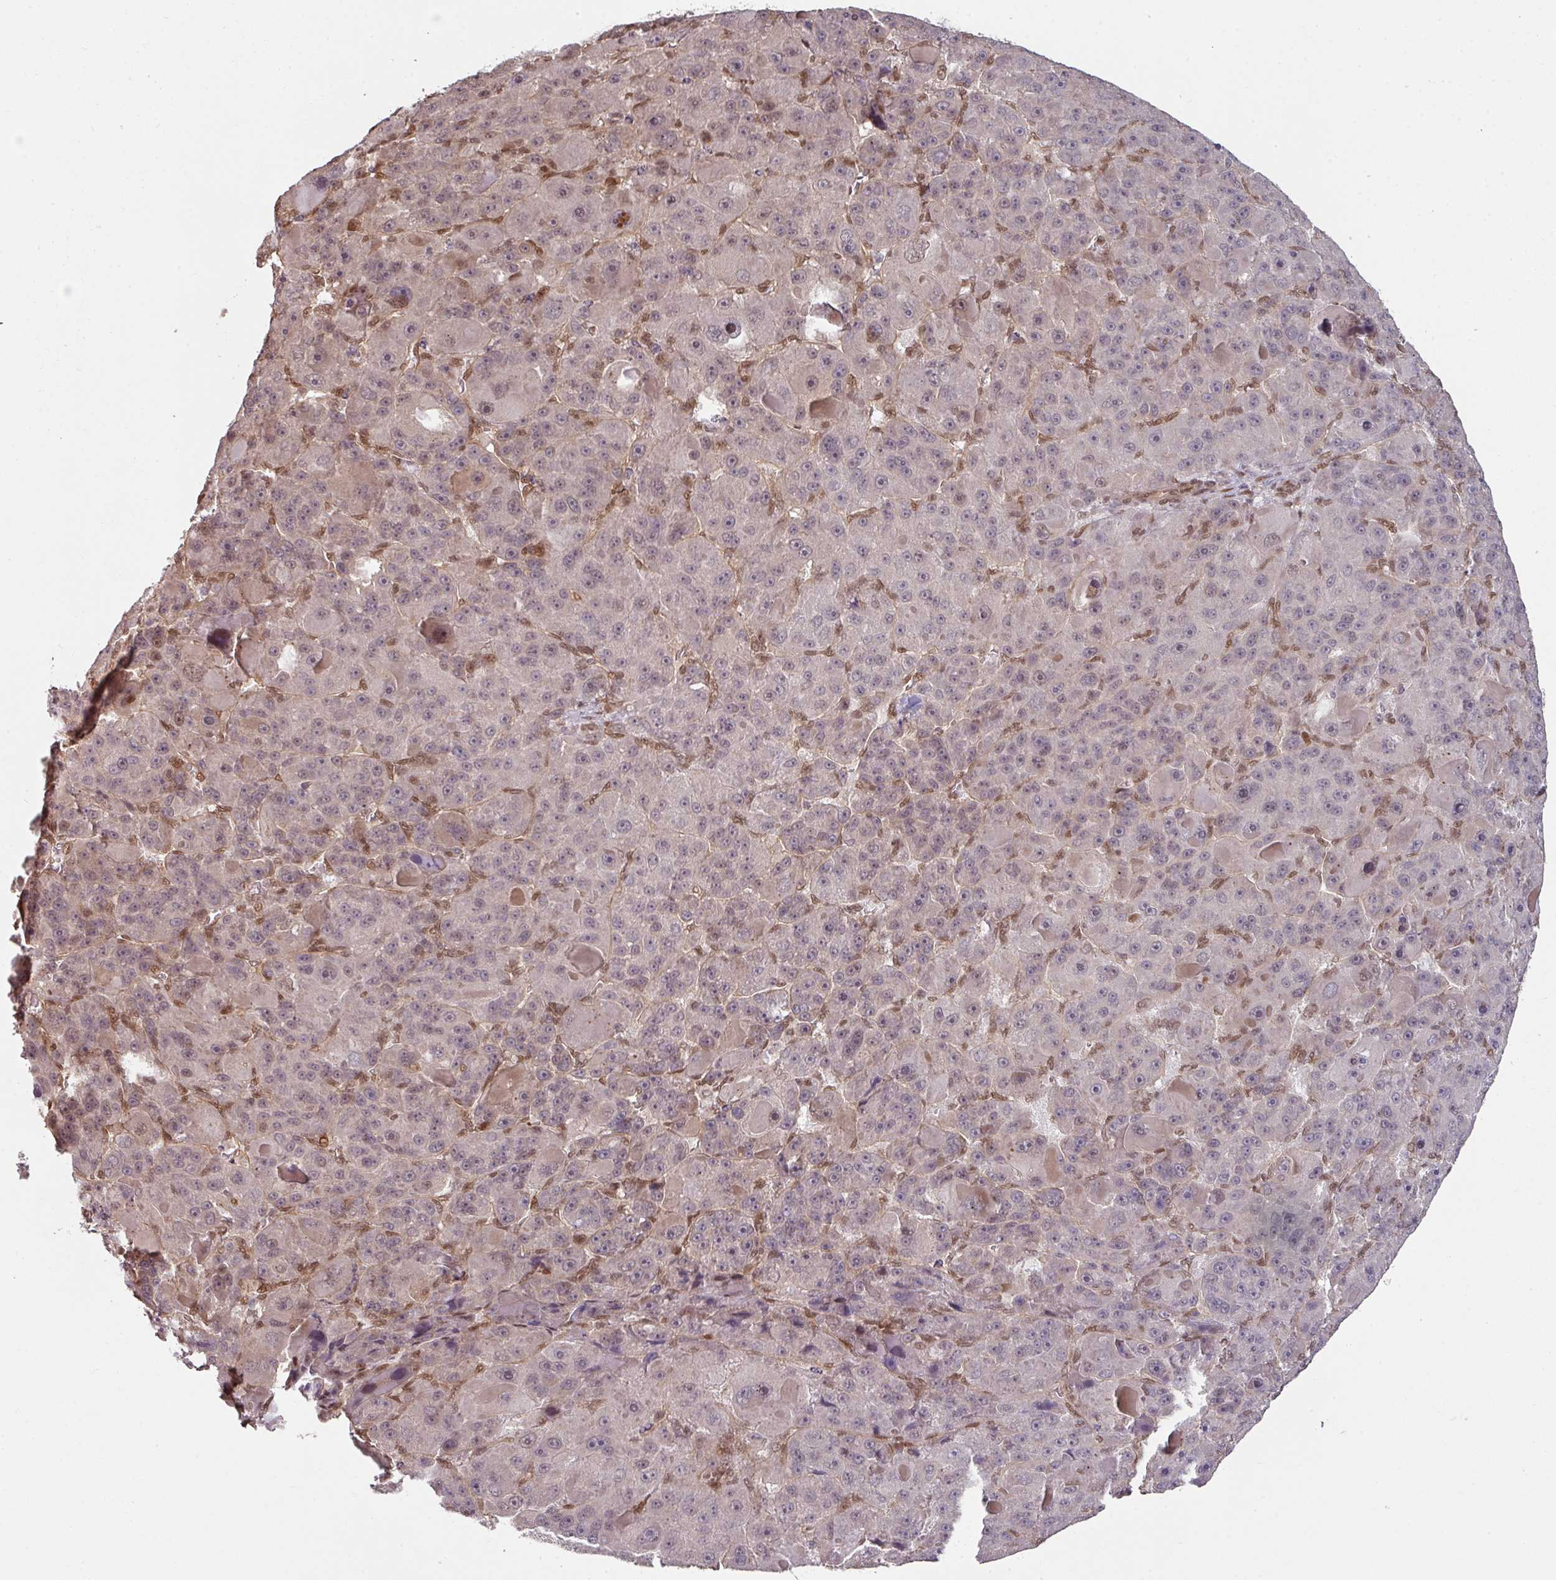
{"staining": {"intensity": "weak", "quantity": "<25%", "location": "nuclear"}, "tissue": "liver cancer", "cell_type": "Tumor cells", "image_type": "cancer", "snomed": [{"axis": "morphology", "description": "Carcinoma, Hepatocellular, NOS"}, {"axis": "topography", "description": "Liver"}], "caption": "Liver cancer (hepatocellular carcinoma) stained for a protein using immunohistochemistry (IHC) demonstrates no expression tumor cells.", "gene": "SIK3", "patient": {"sex": "male", "age": 76}}